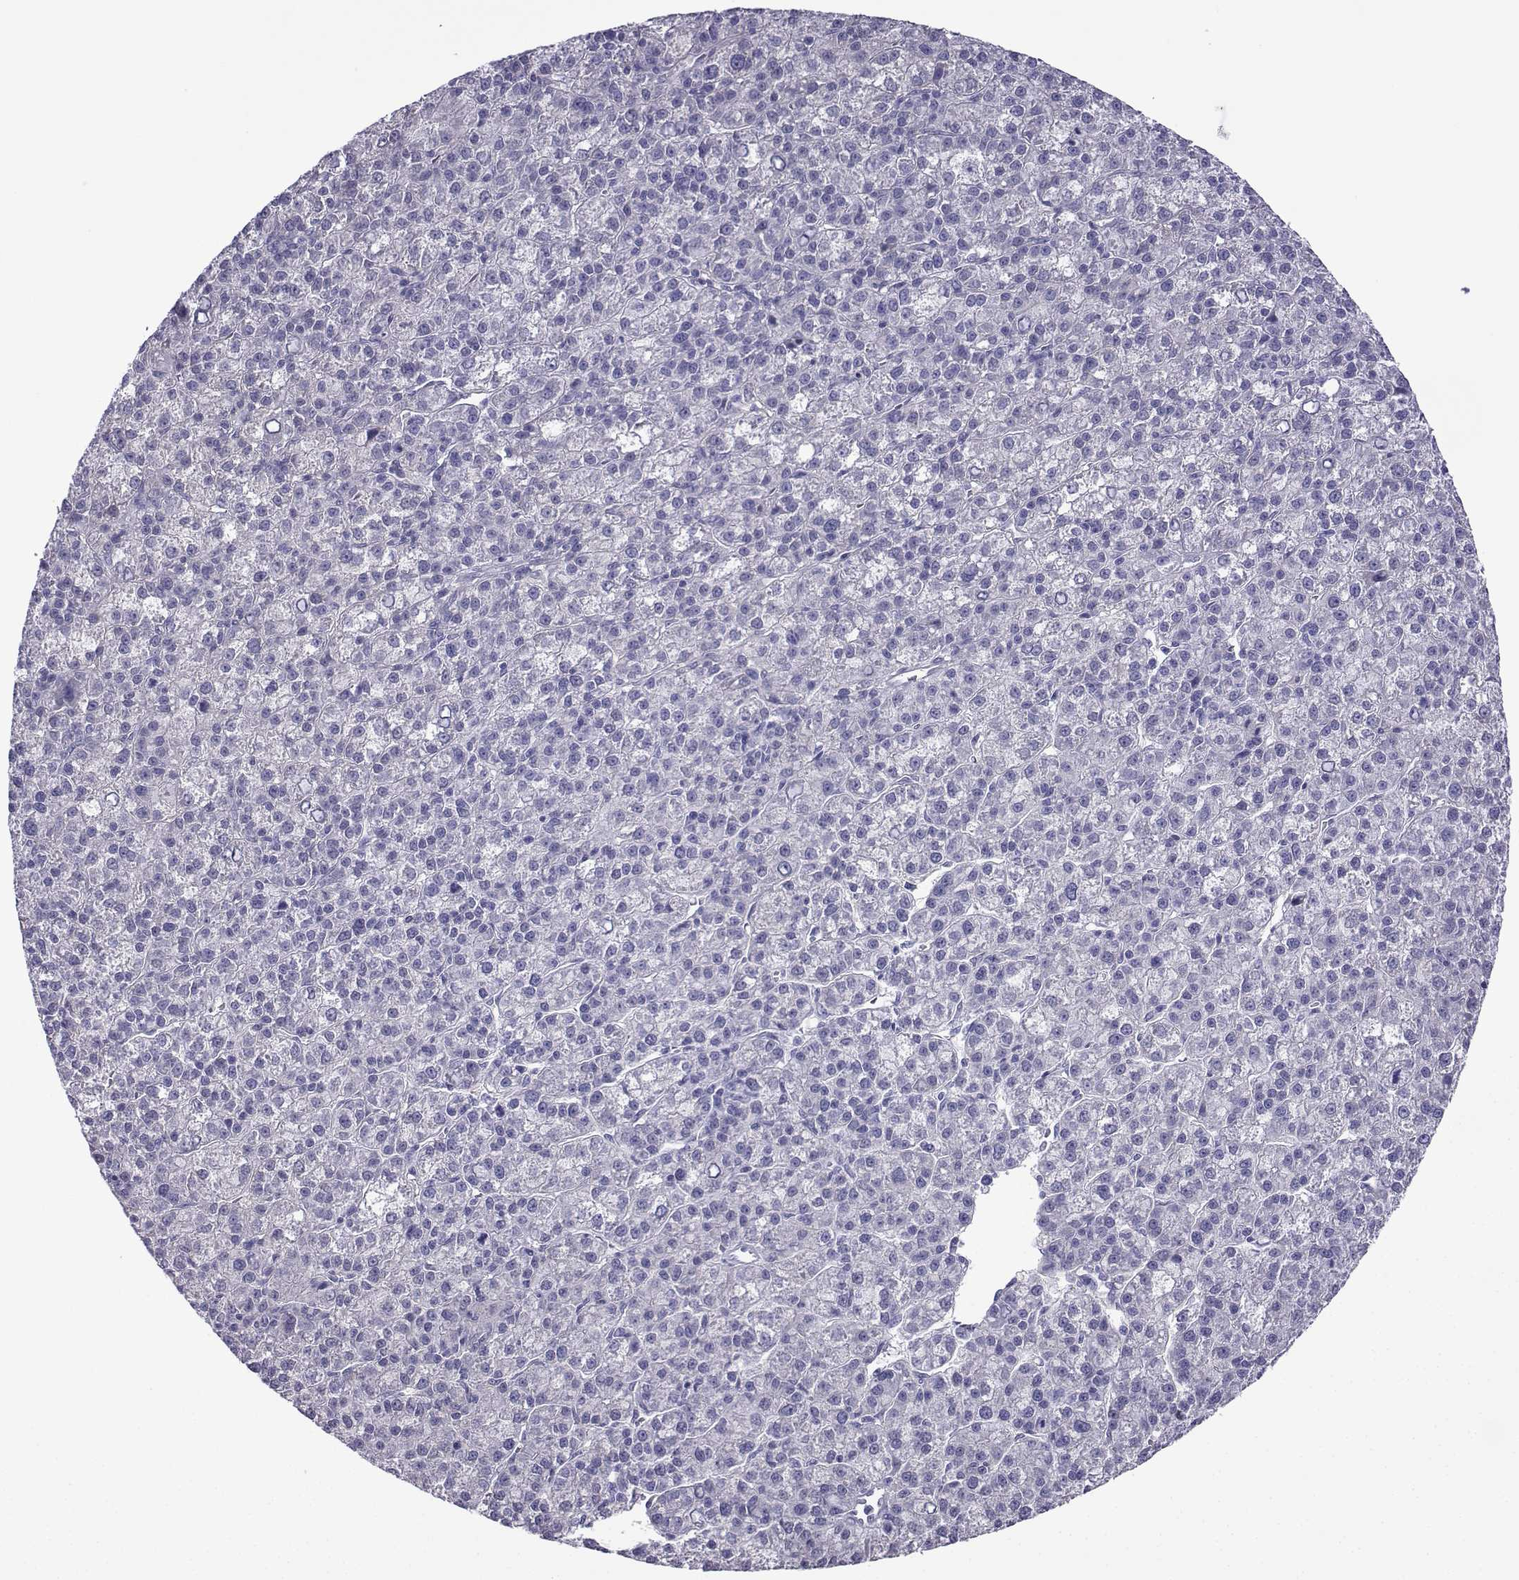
{"staining": {"intensity": "negative", "quantity": "none", "location": "none"}, "tissue": "liver cancer", "cell_type": "Tumor cells", "image_type": "cancer", "snomed": [{"axis": "morphology", "description": "Carcinoma, Hepatocellular, NOS"}, {"axis": "topography", "description": "Liver"}], "caption": "High magnification brightfield microscopy of liver cancer stained with DAB (3,3'-diaminobenzidine) (brown) and counterstained with hematoxylin (blue): tumor cells show no significant positivity. (Stains: DAB immunohistochemistry with hematoxylin counter stain, Microscopy: brightfield microscopy at high magnification).", "gene": "CFAP70", "patient": {"sex": "female", "age": 60}}